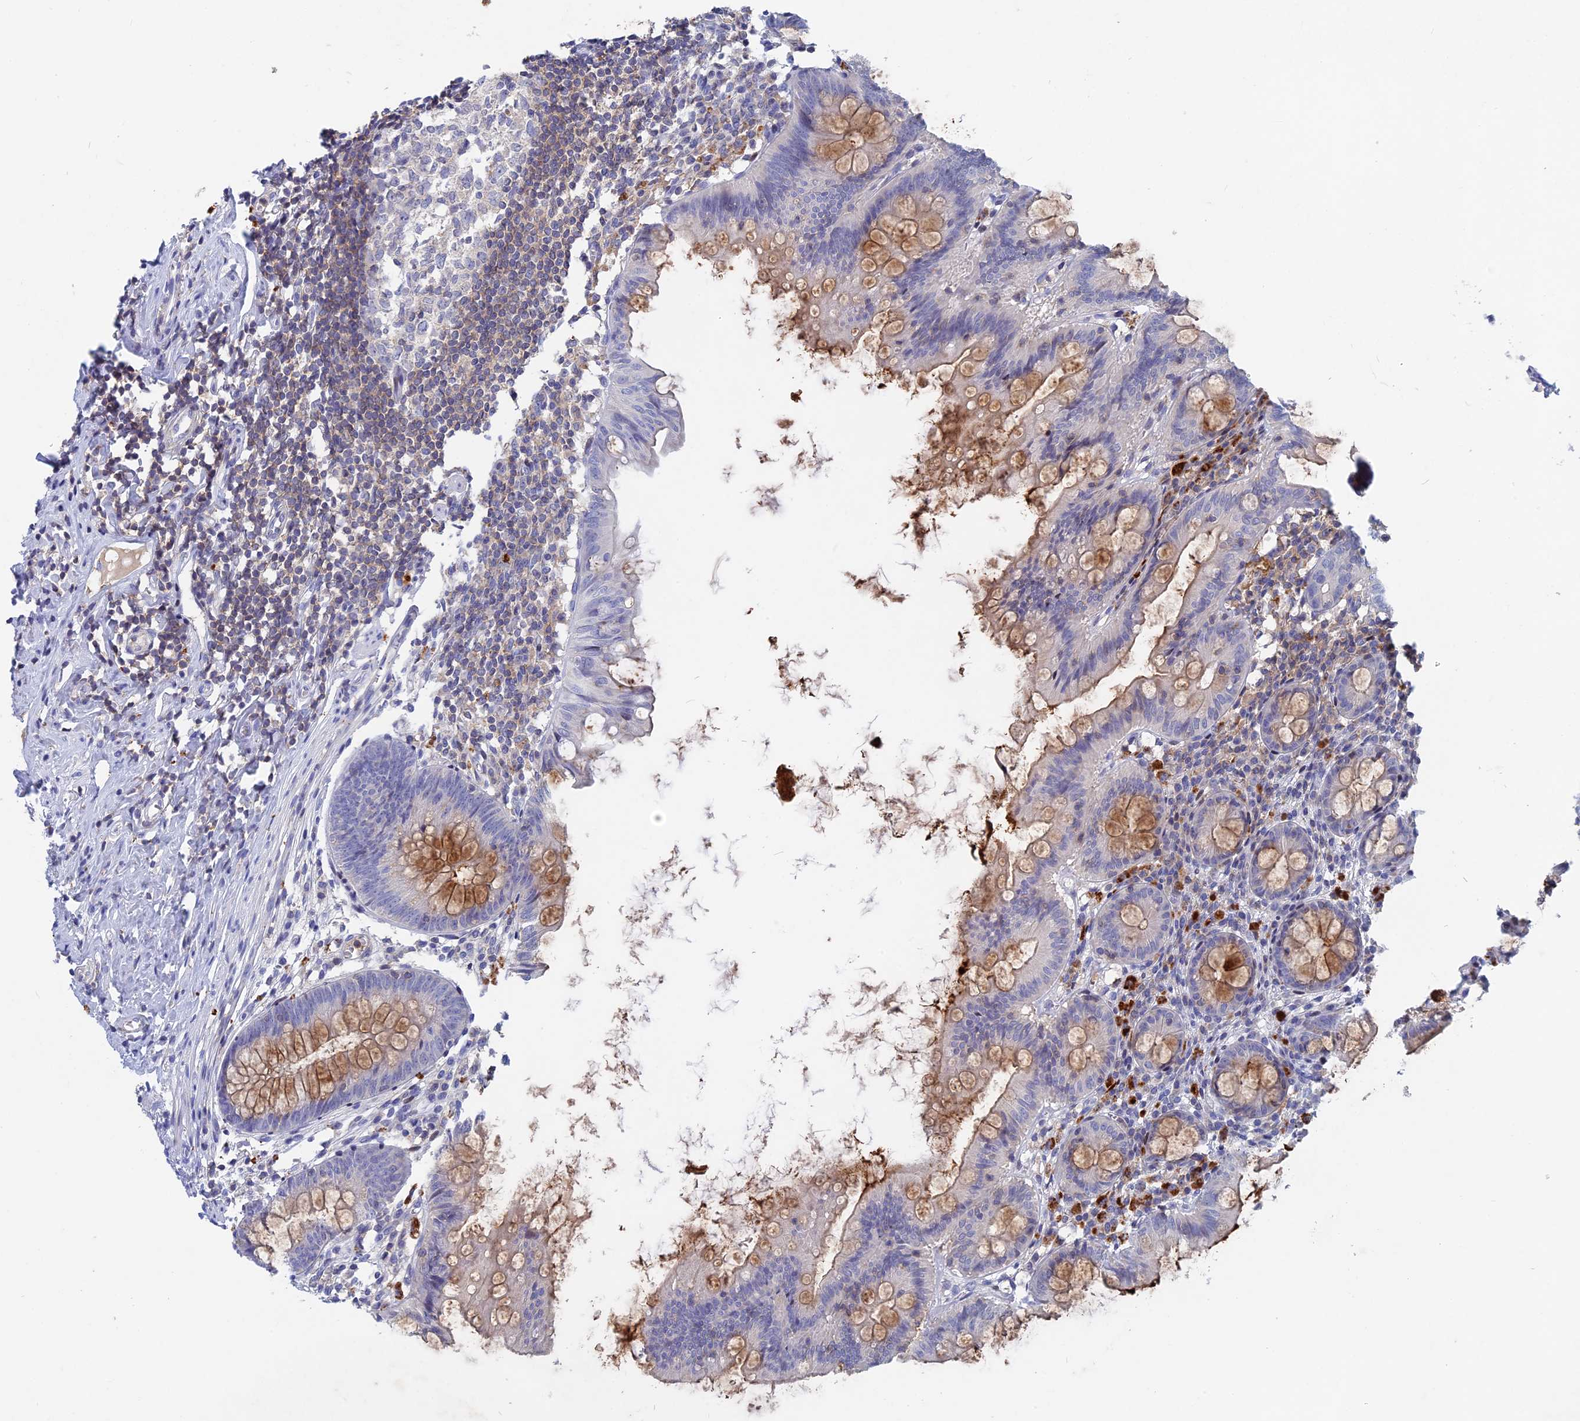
{"staining": {"intensity": "moderate", "quantity": "25%-75%", "location": "cytoplasmic/membranous"}, "tissue": "appendix", "cell_type": "Glandular cells", "image_type": "normal", "snomed": [{"axis": "morphology", "description": "Normal tissue, NOS"}, {"axis": "topography", "description": "Appendix"}], "caption": "A brown stain labels moderate cytoplasmic/membranous positivity of a protein in glandular cells of unremarkable appendix.", "gene": "ACP7", "patient": {"sex": "female", "age": 51}}